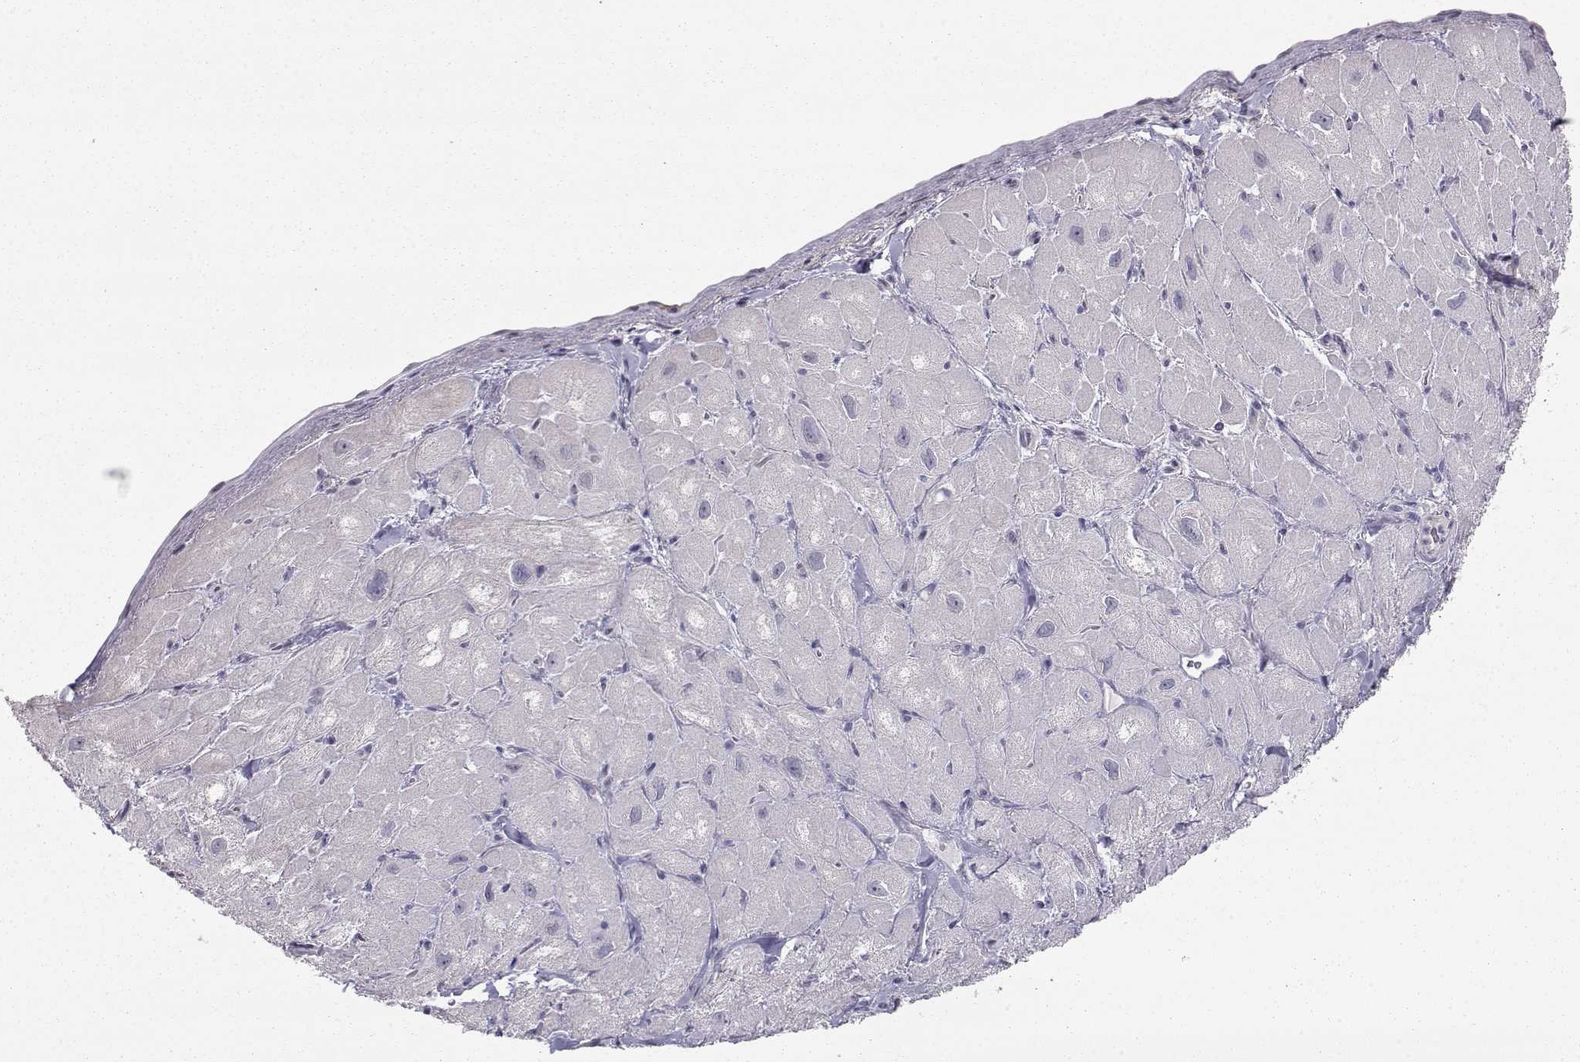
{"staining": {"intensity": "negative", "quantity": "none", "location": "none"}, "tissue": "heart muscle", "cell_type": "Cardiomyocytes", "image_type": "normal", "snomed": [{"axis": "morphology", "description": "Normal tissue, NOS"}, {"axis": "topography", "description": "Heart"}], "caption": "Immunohistochemistry image of benign heart muscle: human heart muscle stained with DAB (3,3'-diaminobenzidine) reveals no significant protein positivity in cardiomyocytes.", "gene": "NPVF", "patient": {"sex": "male", "age": 60}}